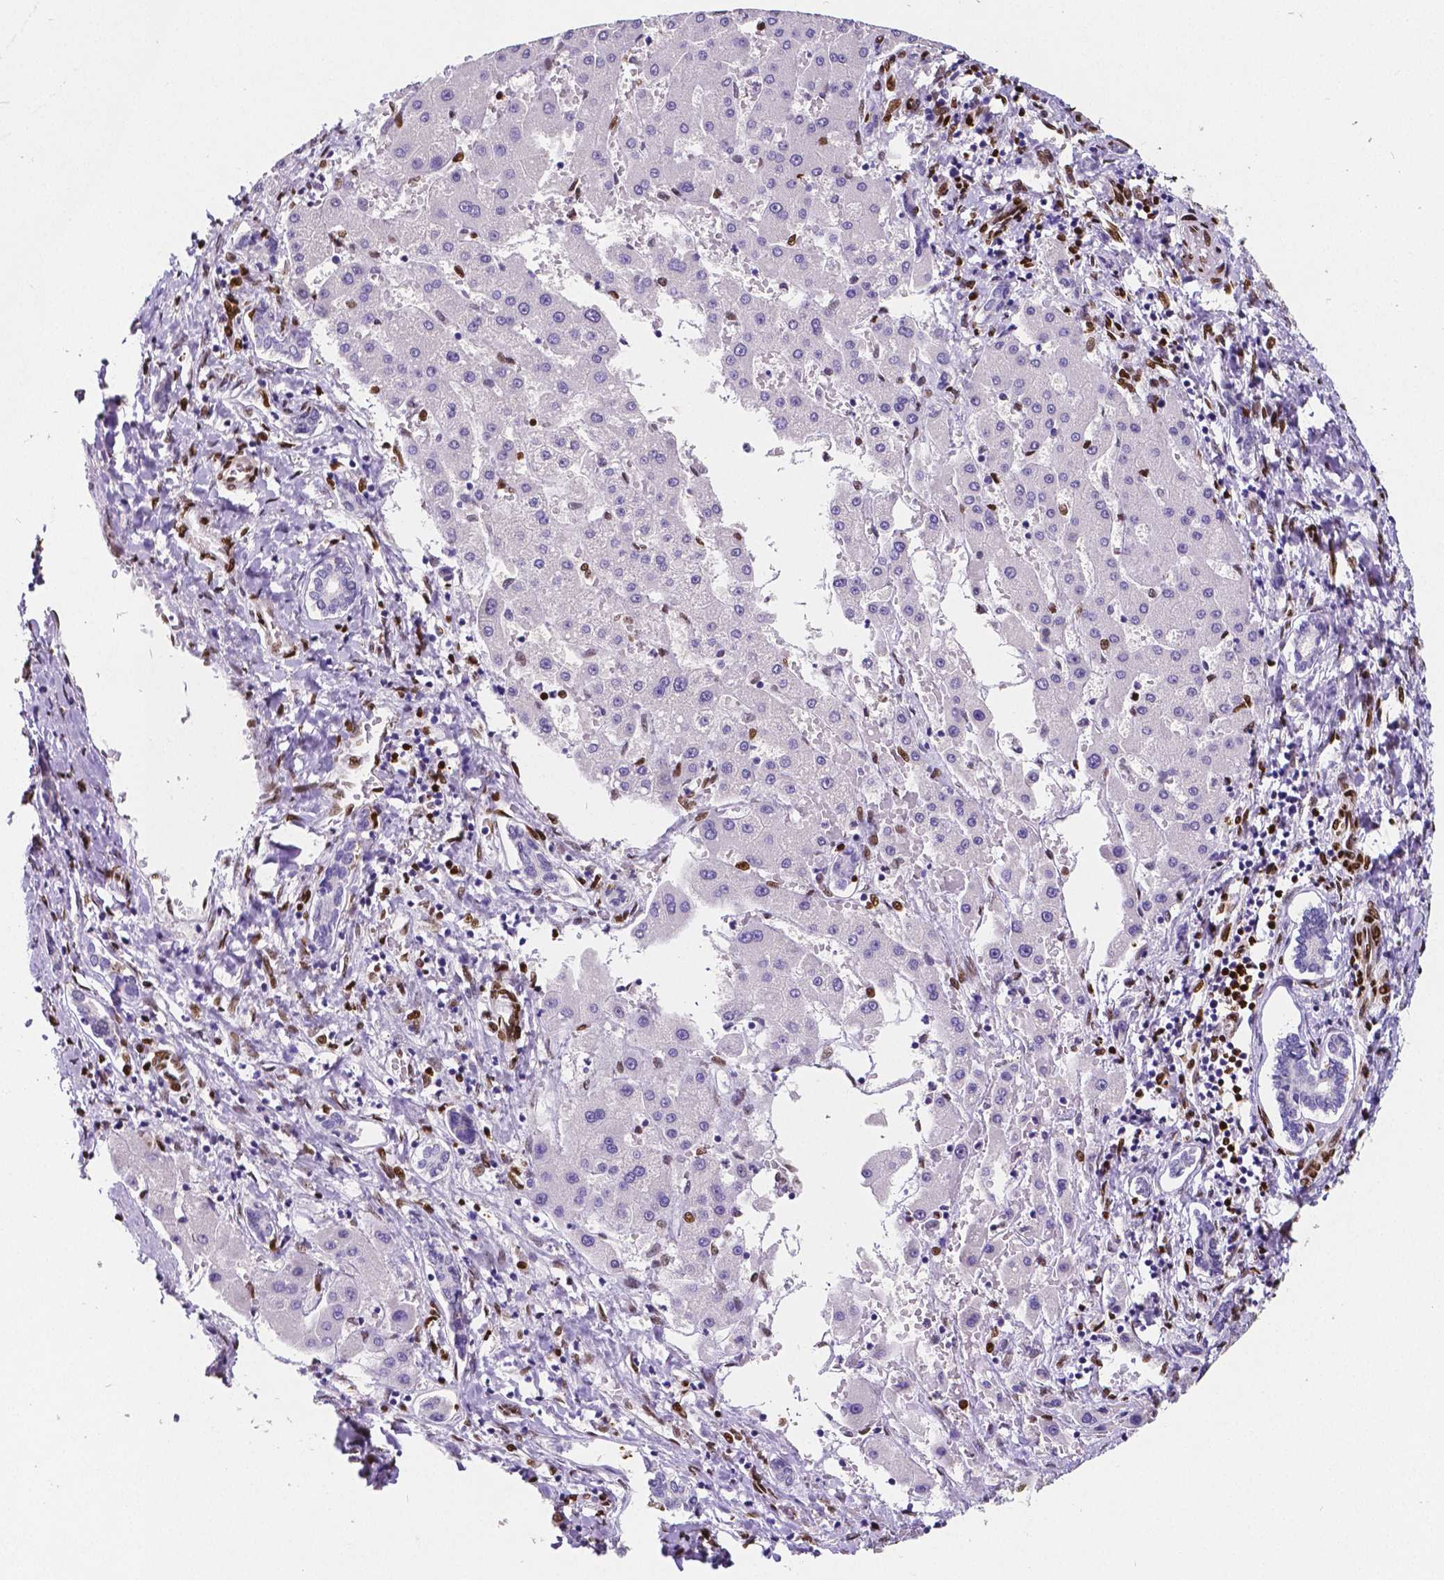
{"staining": {"intensity": "negative", "quantity": "none", "location": "none"}, "tissue": "liver cancer", "cell_type": "Tumor cells", "image_type": "cancer", "snomed": [{"axis": "morphology", "description": "Carcinoma, Hepatocellular, NOS"}, {"axis": "topography", "description": "Liver"}], "caption": "Tumor cells show no significant protein expression in liver cancer (hepatocellular carcinoma).", "gene": "MEF2C", "patient": {"sex": "male", "age": 40}}